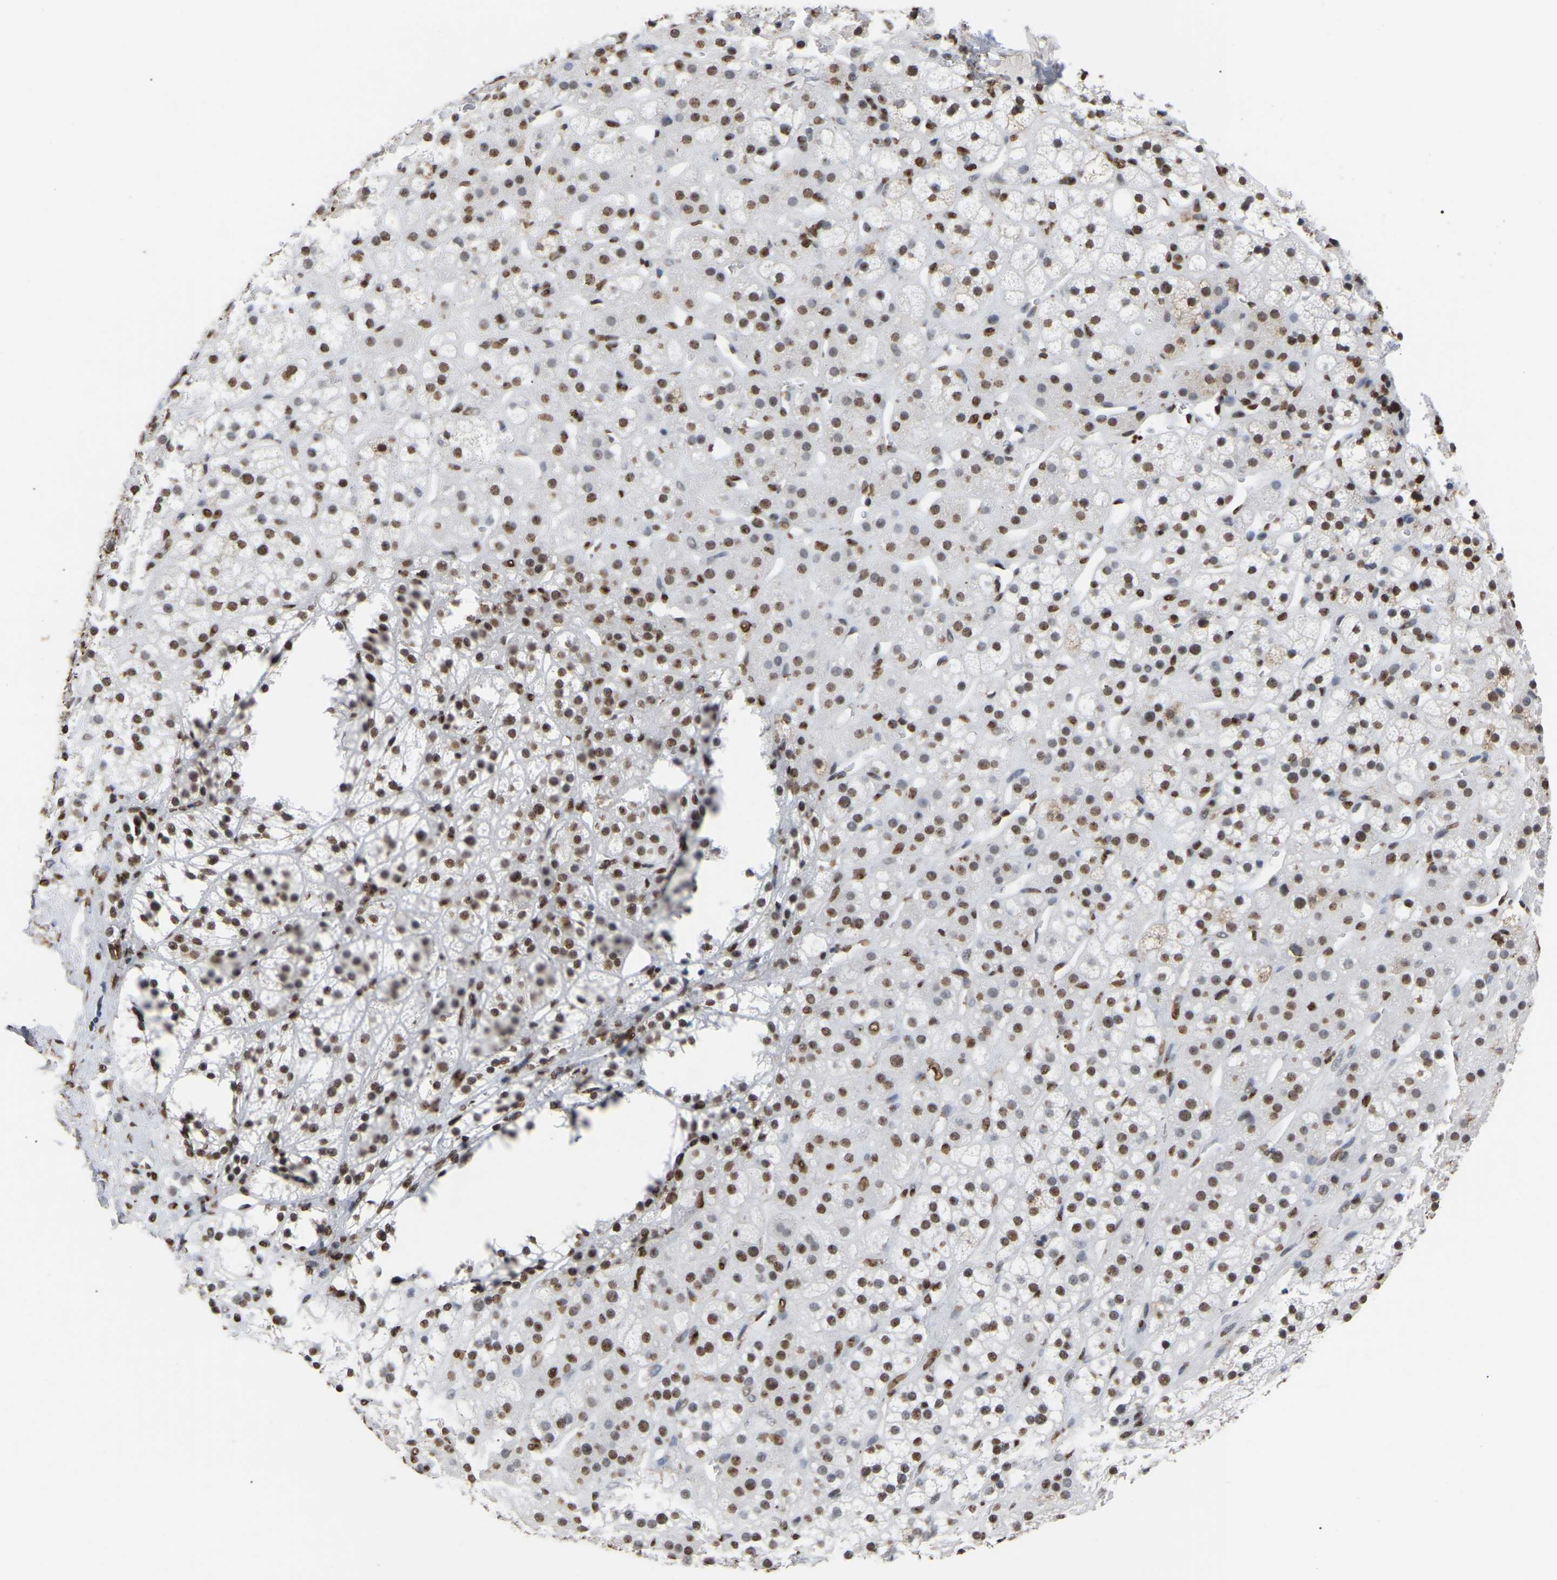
{"staining": {"intensity": "moderate", "quantity": ">75%", "location": "nuclear"}, "tissue": "adrenal gland", "cell_type": "Glandular cells", "image_type": "normal", "snomed": [{"axis": "morphology", "description": "Normal tissue, NOS"}, {"axis": "topography", "description": "Adrenal gland"}], "caption": "Protein staining of benign adrenal gland displays moderate nuclear positivity in approximately >75% of glandular cells. The staining is performed using DAB (3,3'-diaminobenzidine) brown chromogen to label protein expression. The nuclei are counter-stained blue using hematoxylin.", "gene": "RBL2", "patient": {"sex": "male", "age": 56}}